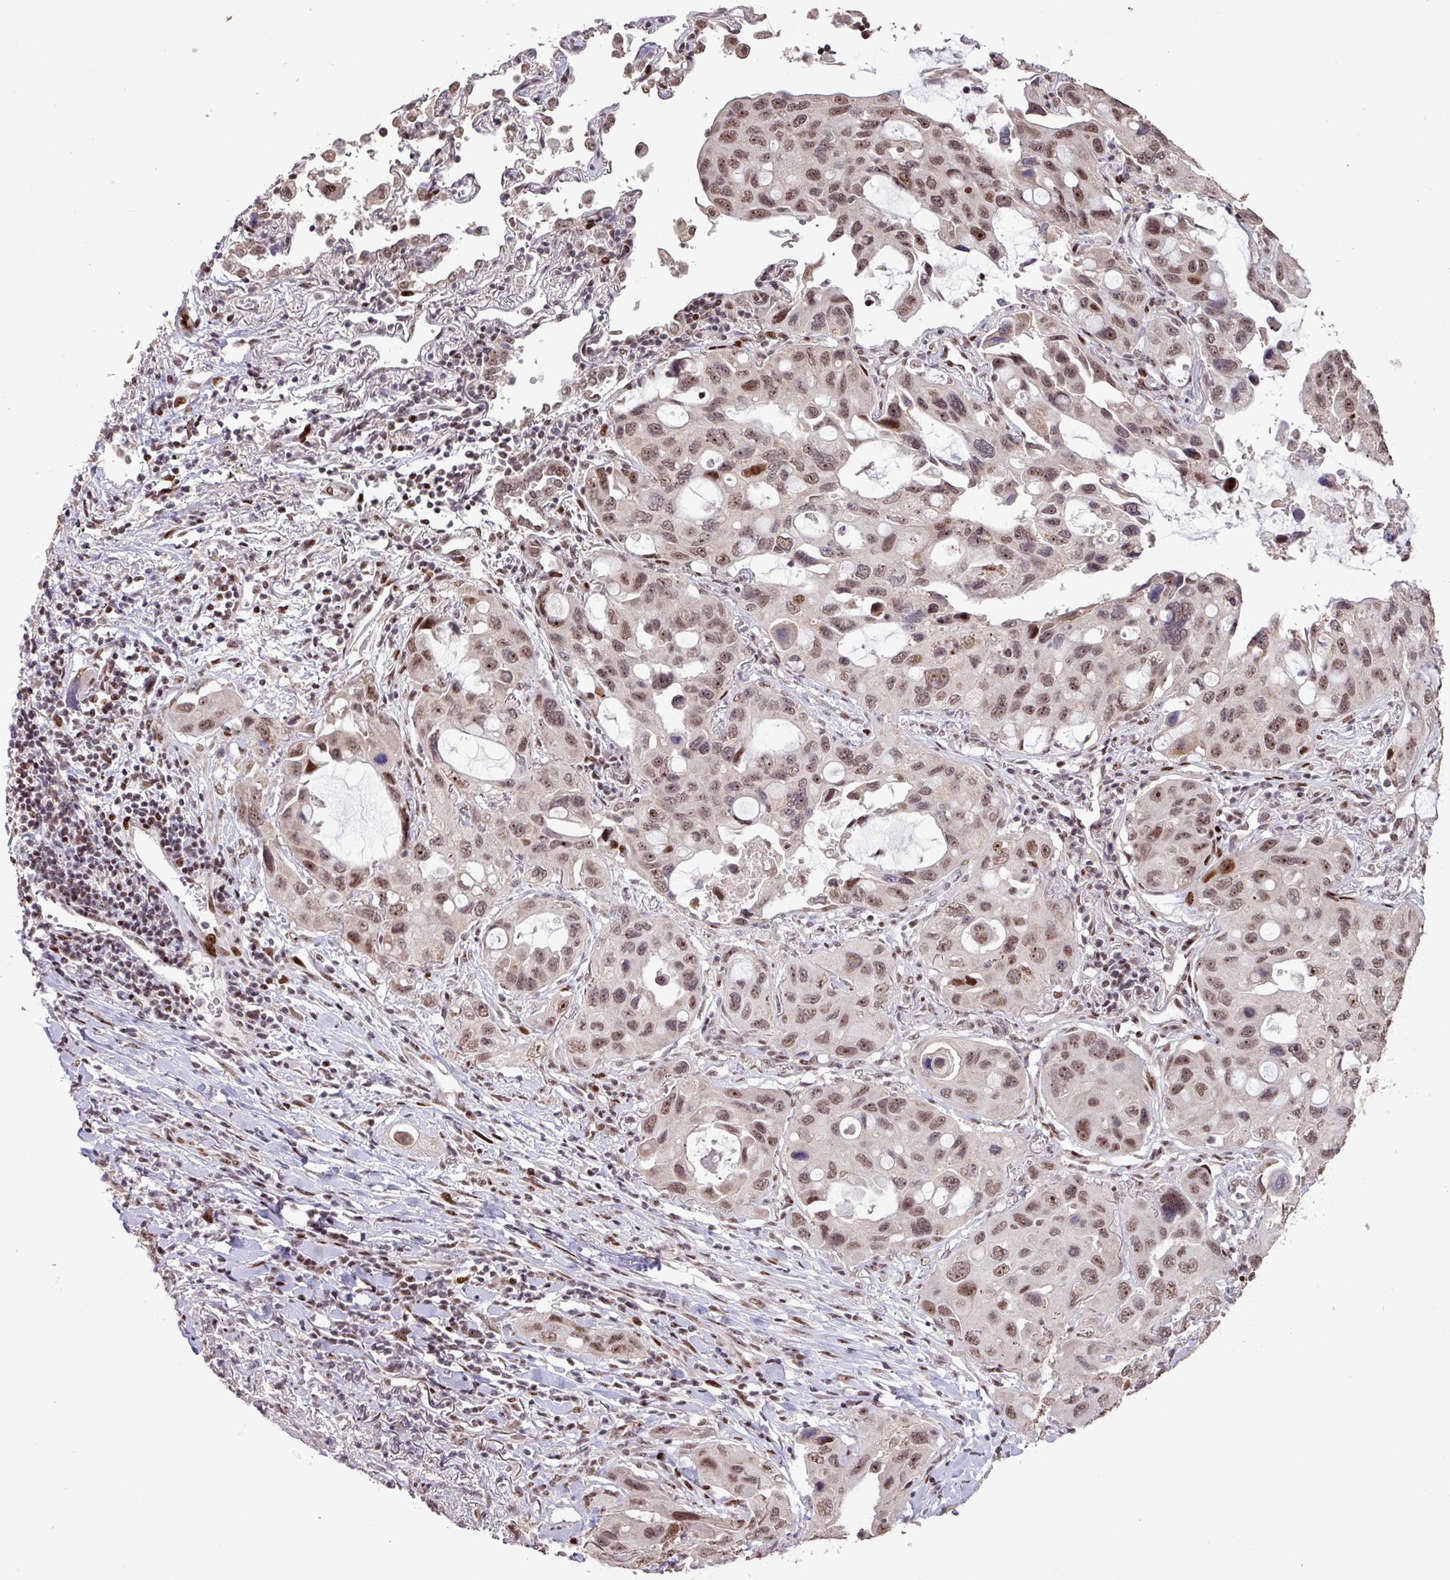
{"staining": {"intensity": "moderate", "quantity": ">75%", "location": "nuclear"}, "tissue": "lung cancer", "cell_type": "Tumor cells", "image_type": "cancer", "snomed": [{"axis": "morphology", "description": "Squamous cell carcinoma, NOS"}, {"axis": "topography", "description": "Lung"}], "caption": "Human lung squamous cell carcinoma stained for a protein (brown) shows moderate nuclear positive positivity in approximately >75% of tumor cells.", "gene": "ZNF709", "patient": {"sex": "female", "age": 73}}